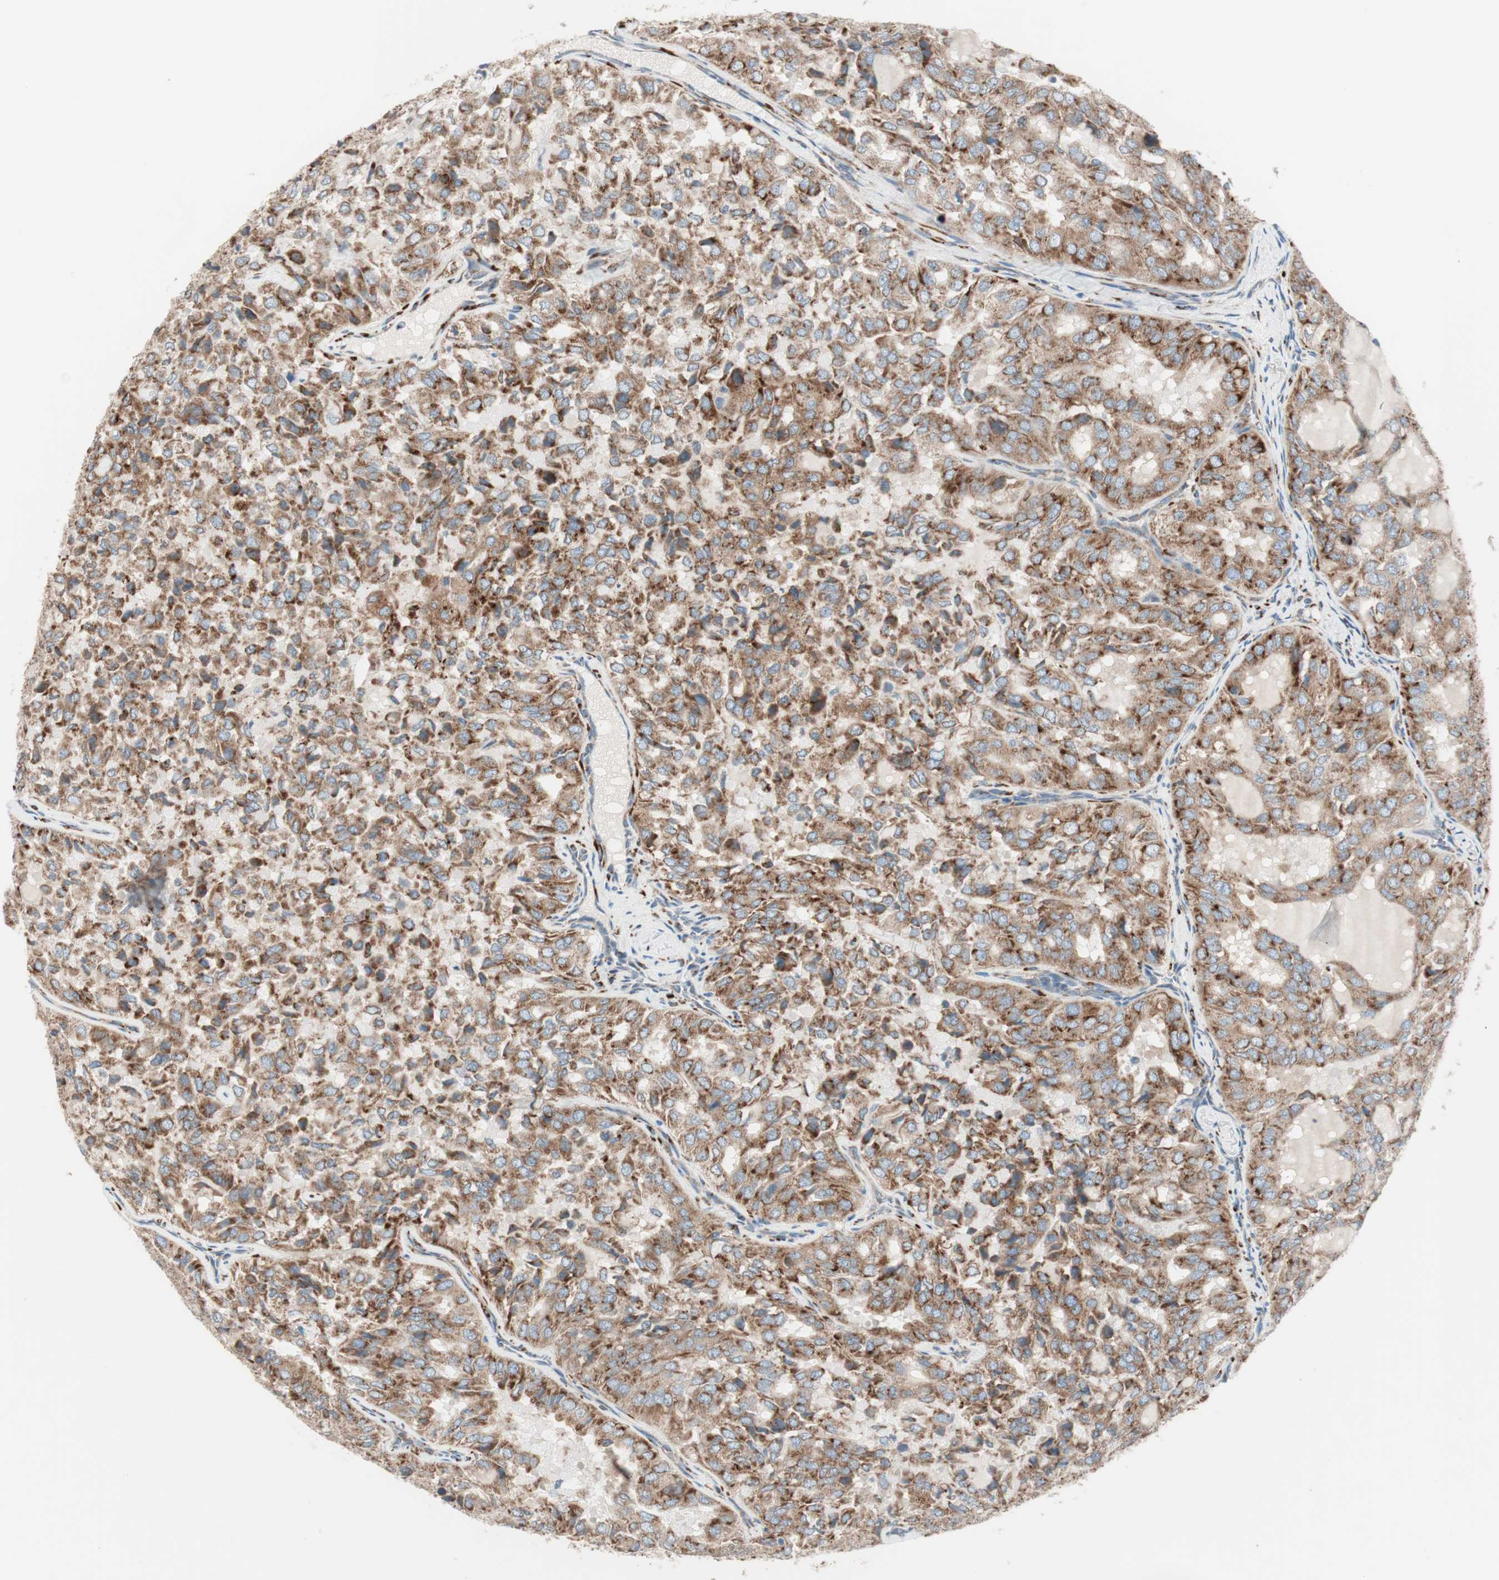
{"staining": {"intensity": "moderate", "quantity": ">75%", "location": "cytoplasmic/membranous"}, "tissue": "thyroid cancer", "cell_type": "Tumor cells", "image_type": "cancer", "snomed": [{"axis": "morphology", "description": "Follicular adenoma carcinoma, NOS"}, {"axis": "topography", "description": "Thyroid gland"}], "caption": "Immunohistochemistry of thyroid cancer exhibits medium levels of moderate cytoplasmic/membranous positivity in about >75% of tumor cells. The staining was performed using DAB (3,3'-diaminobenzidine) to visualize the protein expression in brown, while the nuclei were stained in blue with hematoxylin (Magnification: 20x).", "gene": "P4HTM", "patient": {"sex": "male", "age": 75}}